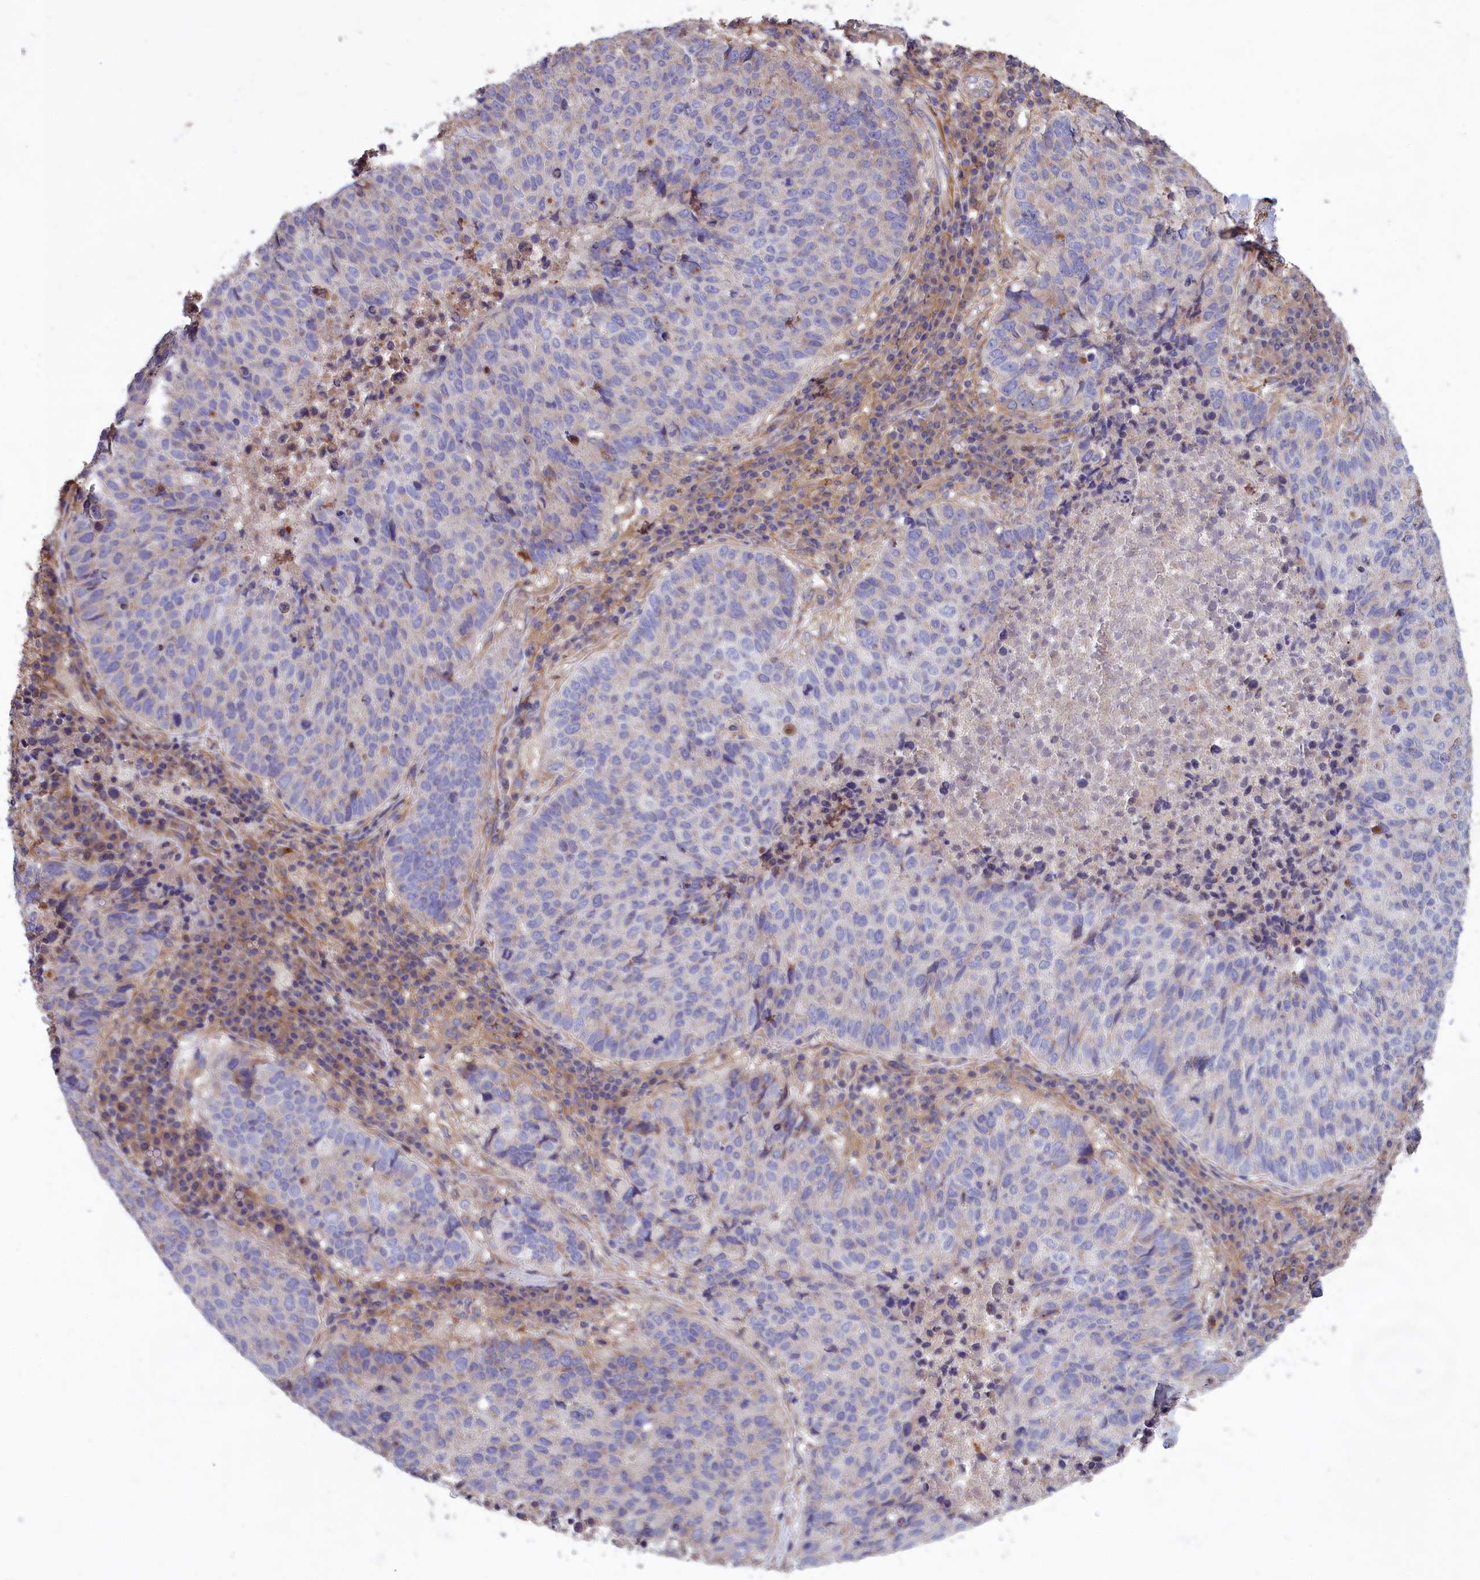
{"staining": {"intensity": "negative", "quantity": "none", "location": "none"}, "tissue": "lung cancer", "cell_type": "Tumor cells", "image_type": "cancer", "snomed": [{"axis": "morphology", "description": "Squamous cell carcinoma, NOS"}, {"axis": "topography", "description": "Lung"}], "caption": "Lung cancer (squamous cell carcinoma) stained for a protein using IHC reveals no expression tumor cells.", "gene": "AMDHD2", "patient": {"sex": "male", "age": 73}}